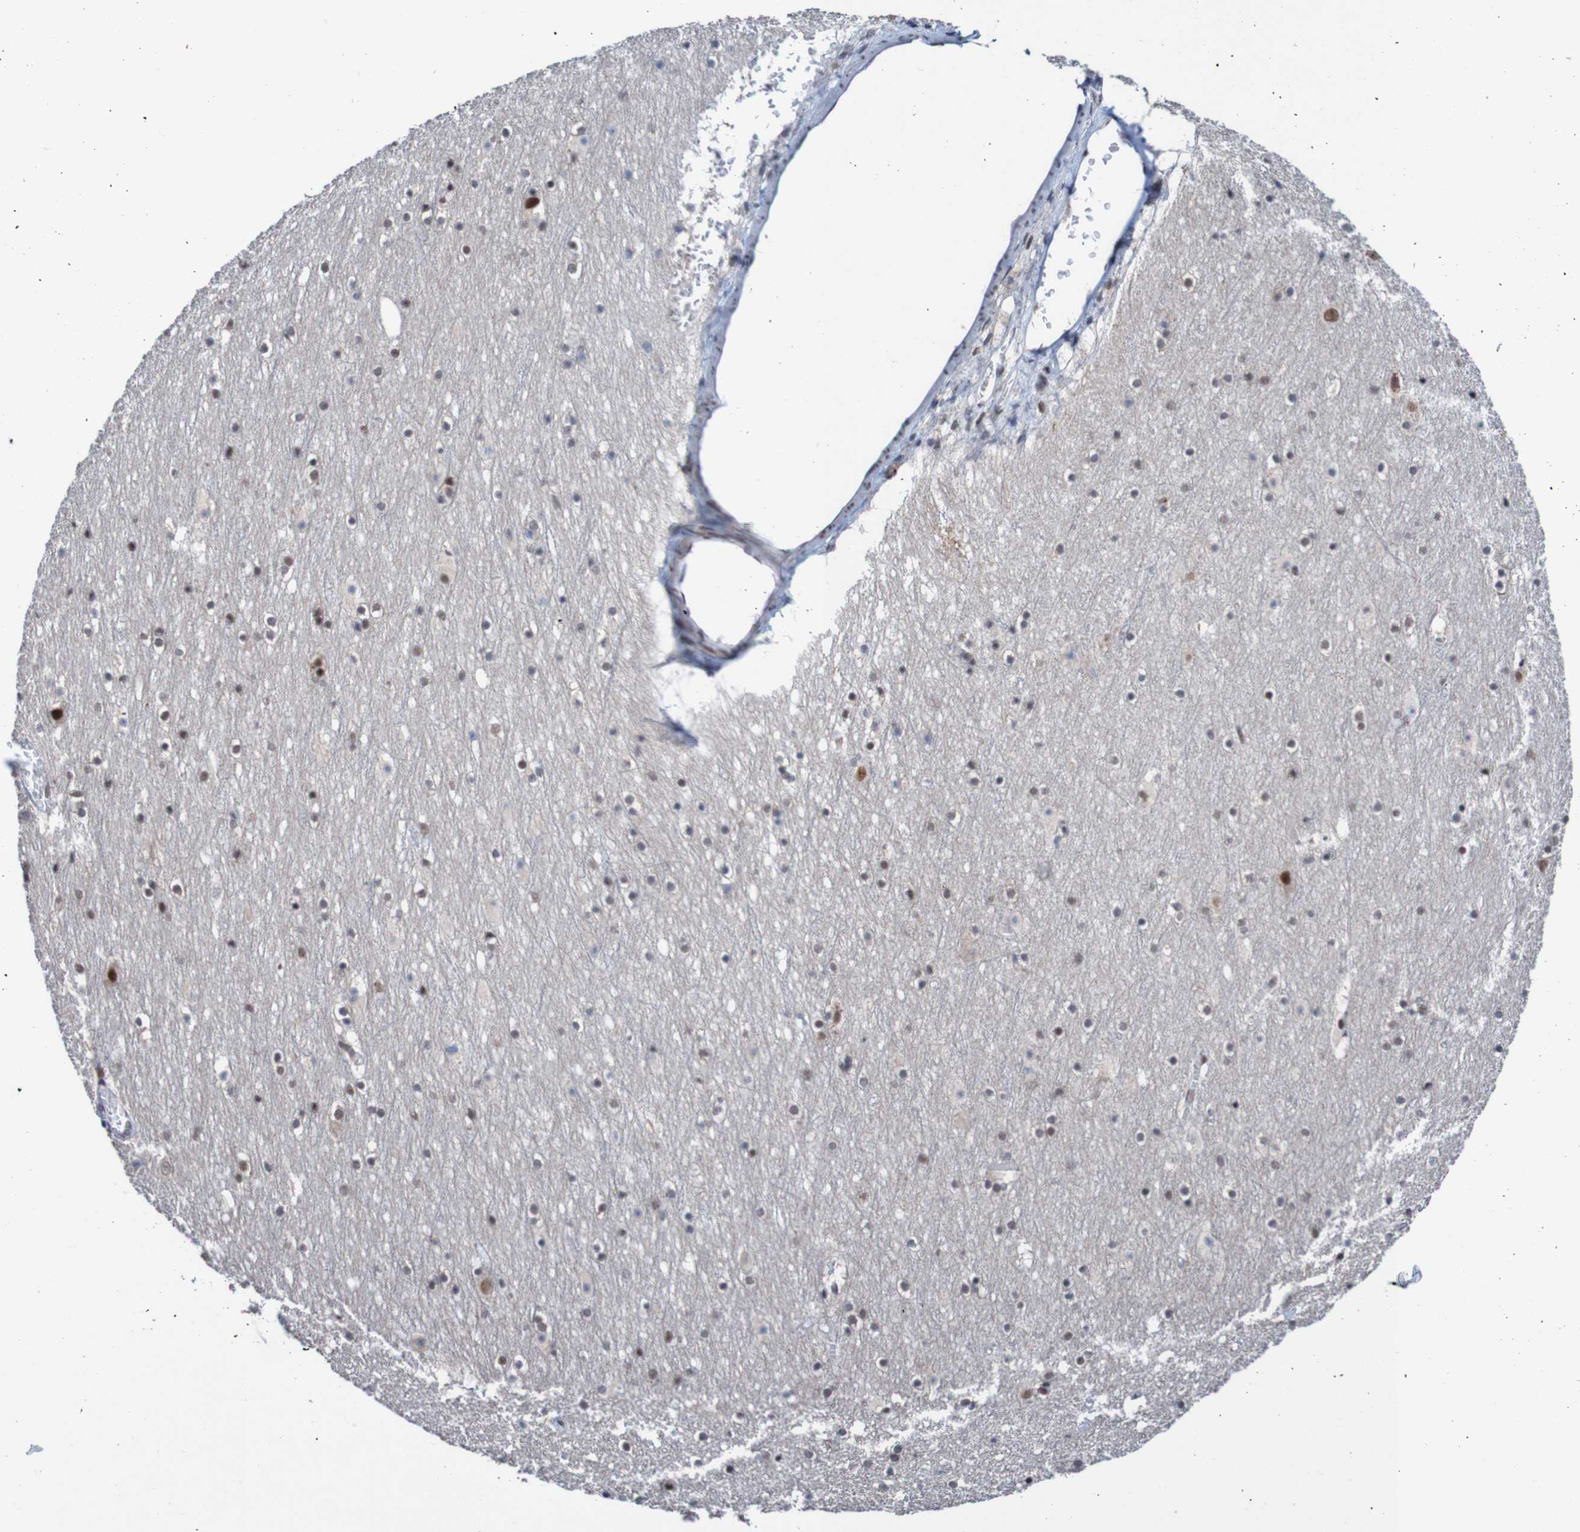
{"staining": {"intensity": "moderate", "quantity": "<25%", "location": "nuclear"}, "tissue": "cerebral cortex", "cell_type": "Endothelial cells", "image_type": "normal", "snomed": [{"axis": "morphology", "description": "Normal tissue, NOS"}, {"axis": "topography", "description": "Cerebral cortex"}], "caption": "Protein staining demonstrates moderate nuclear positivity in approximately <25% of endothelial cells in unremarkable cerebral cortex.", "gene": "CDC5L", "patient": {"sex": "male", "age": 45}}